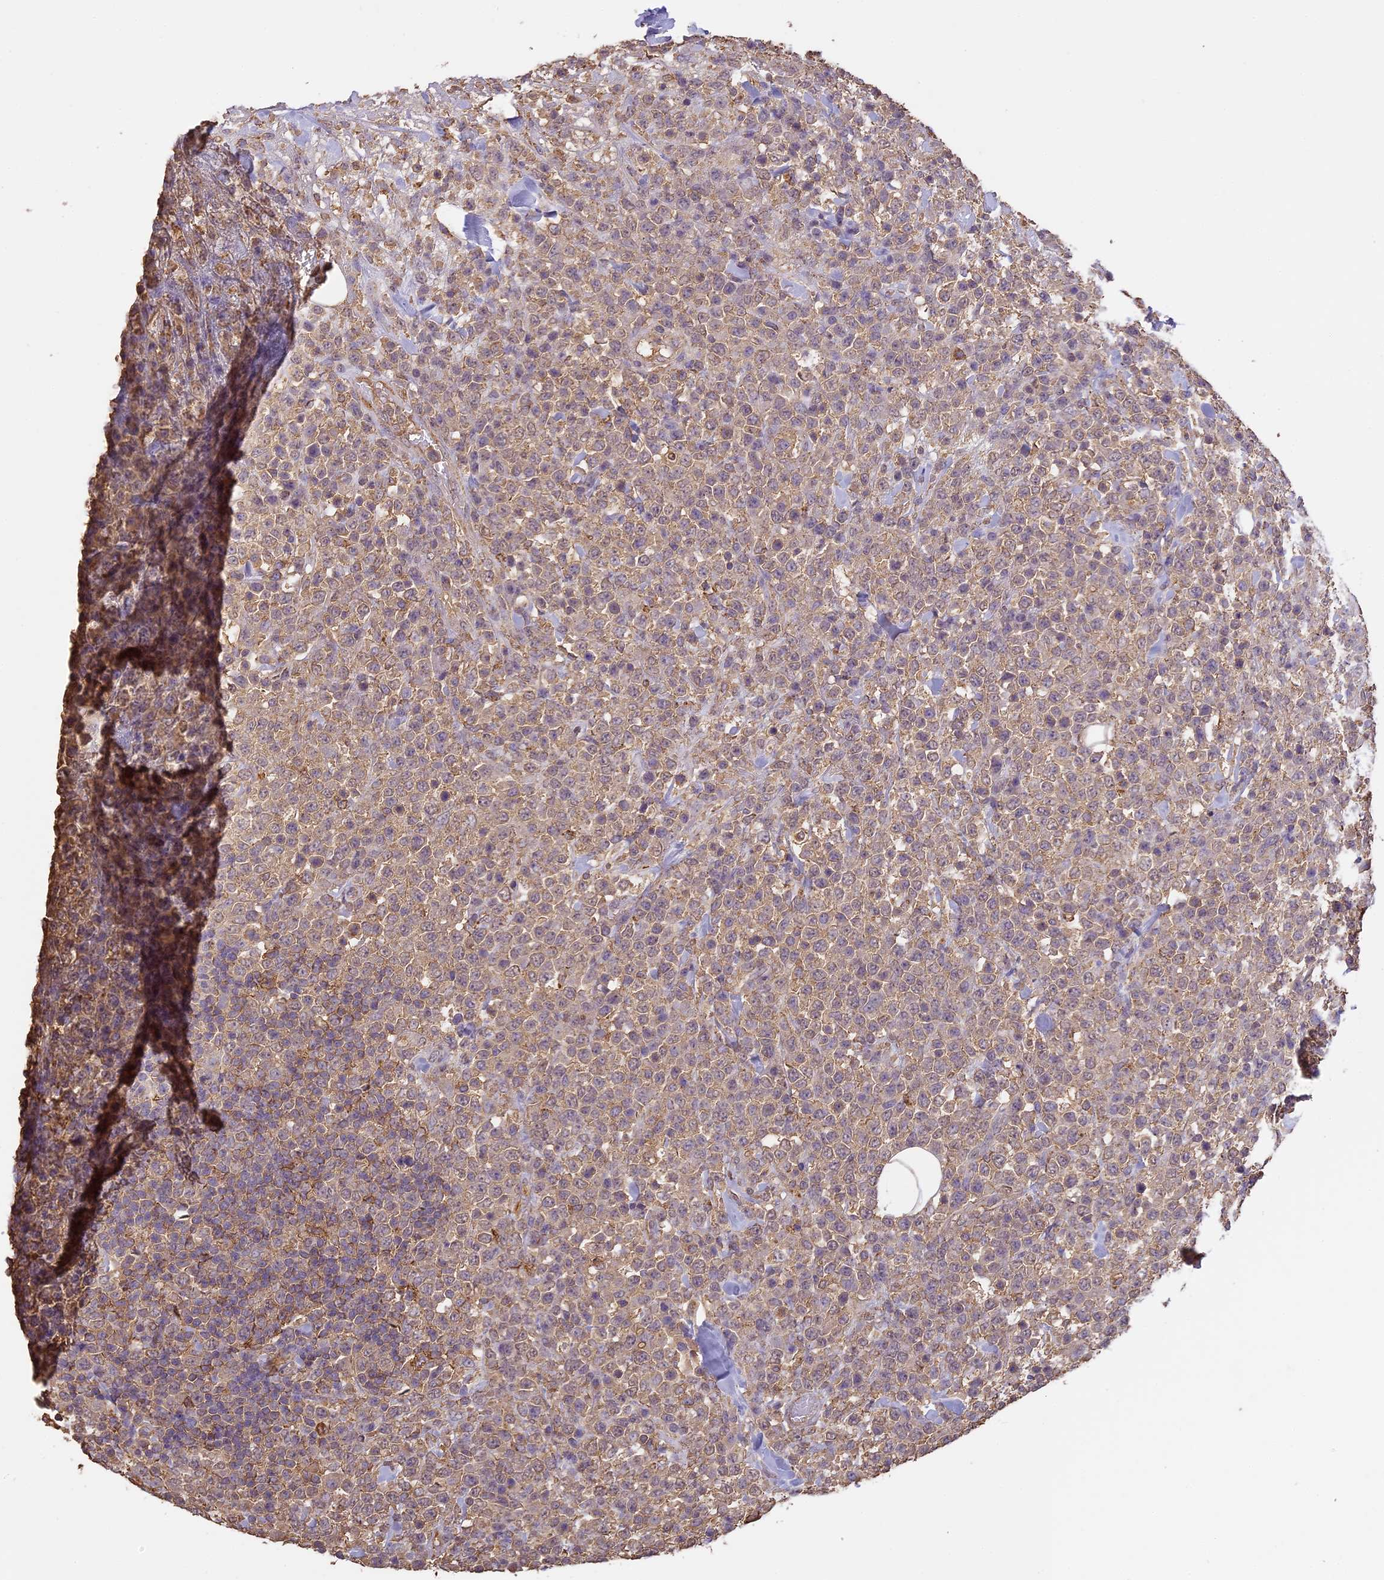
{"staining": {"intensity": "weak", "quantity": "<25%", "location": "cytoplasmic/membranous"}, "tissue": "lymphoma", "cell_type": "Tumor cells", "image_type": "cancer", "snomed": [{"axis": "morphology", "description": "Malignant lymphoma, non-Hodgkin's type, High grade"}, {"axis": "topography", "description": "Colon"}], "caption": "A photomicrograph of lymphoma stained for a protein displays no brown staining in tumor cells.", "gene": "ARHGAP19", "patient": {"sex": "female", "age": 53}}